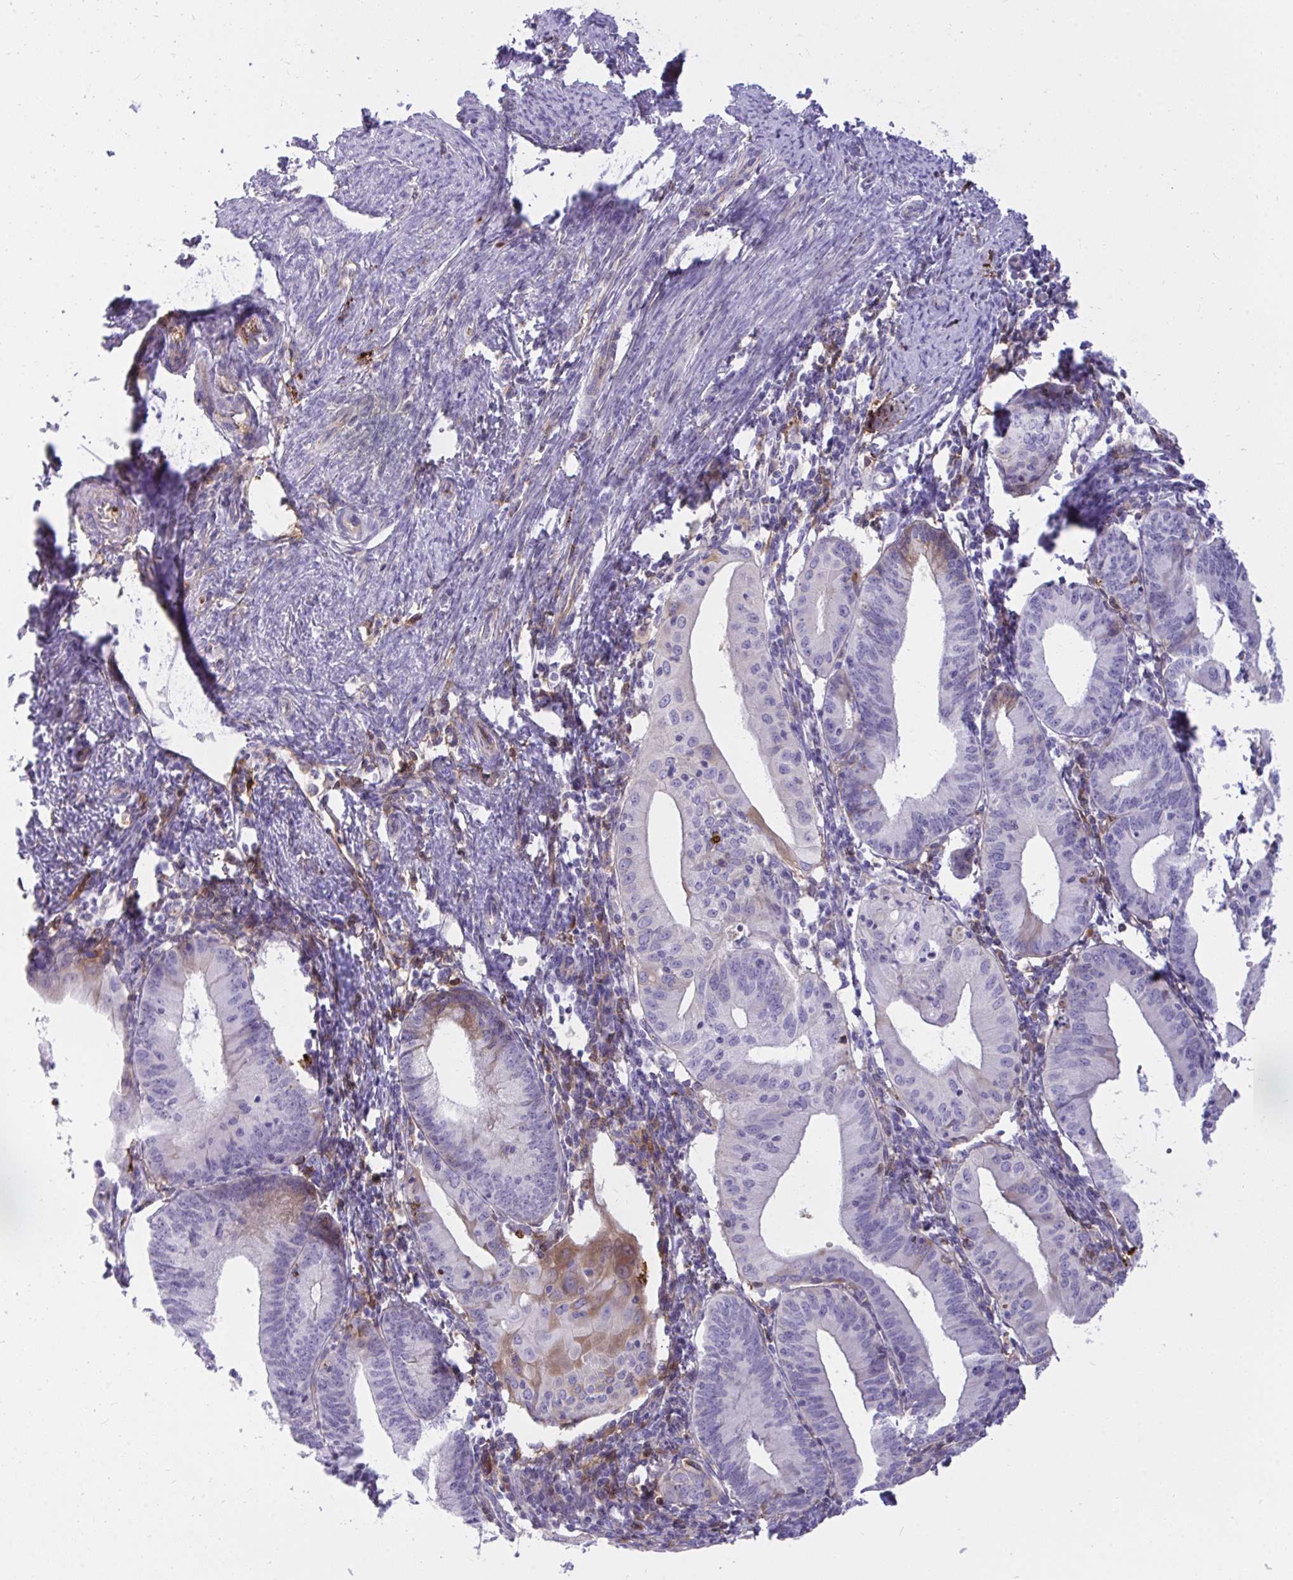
{"staining": {"intensity": "moderate", "quantity": "<25%", "location": "cytoplasmic/membranous"}, "tissue": "endometrial cancer", "cell_type": "Tumor cells", "image_type": "cancer", "snomed": [{"axis": "morphology", "description": "Adenocarcinoma, NOS"}, {"axis": "topography", "description": "Endometrium"}], "caption": "Tumor cells display moderate cytoplasmic/membranous positivity in approximately <25% of cells in endometrial cancer (adenocarcinoma).", "gene": "F2", "patient": {"sex": "female", "age": 60}}